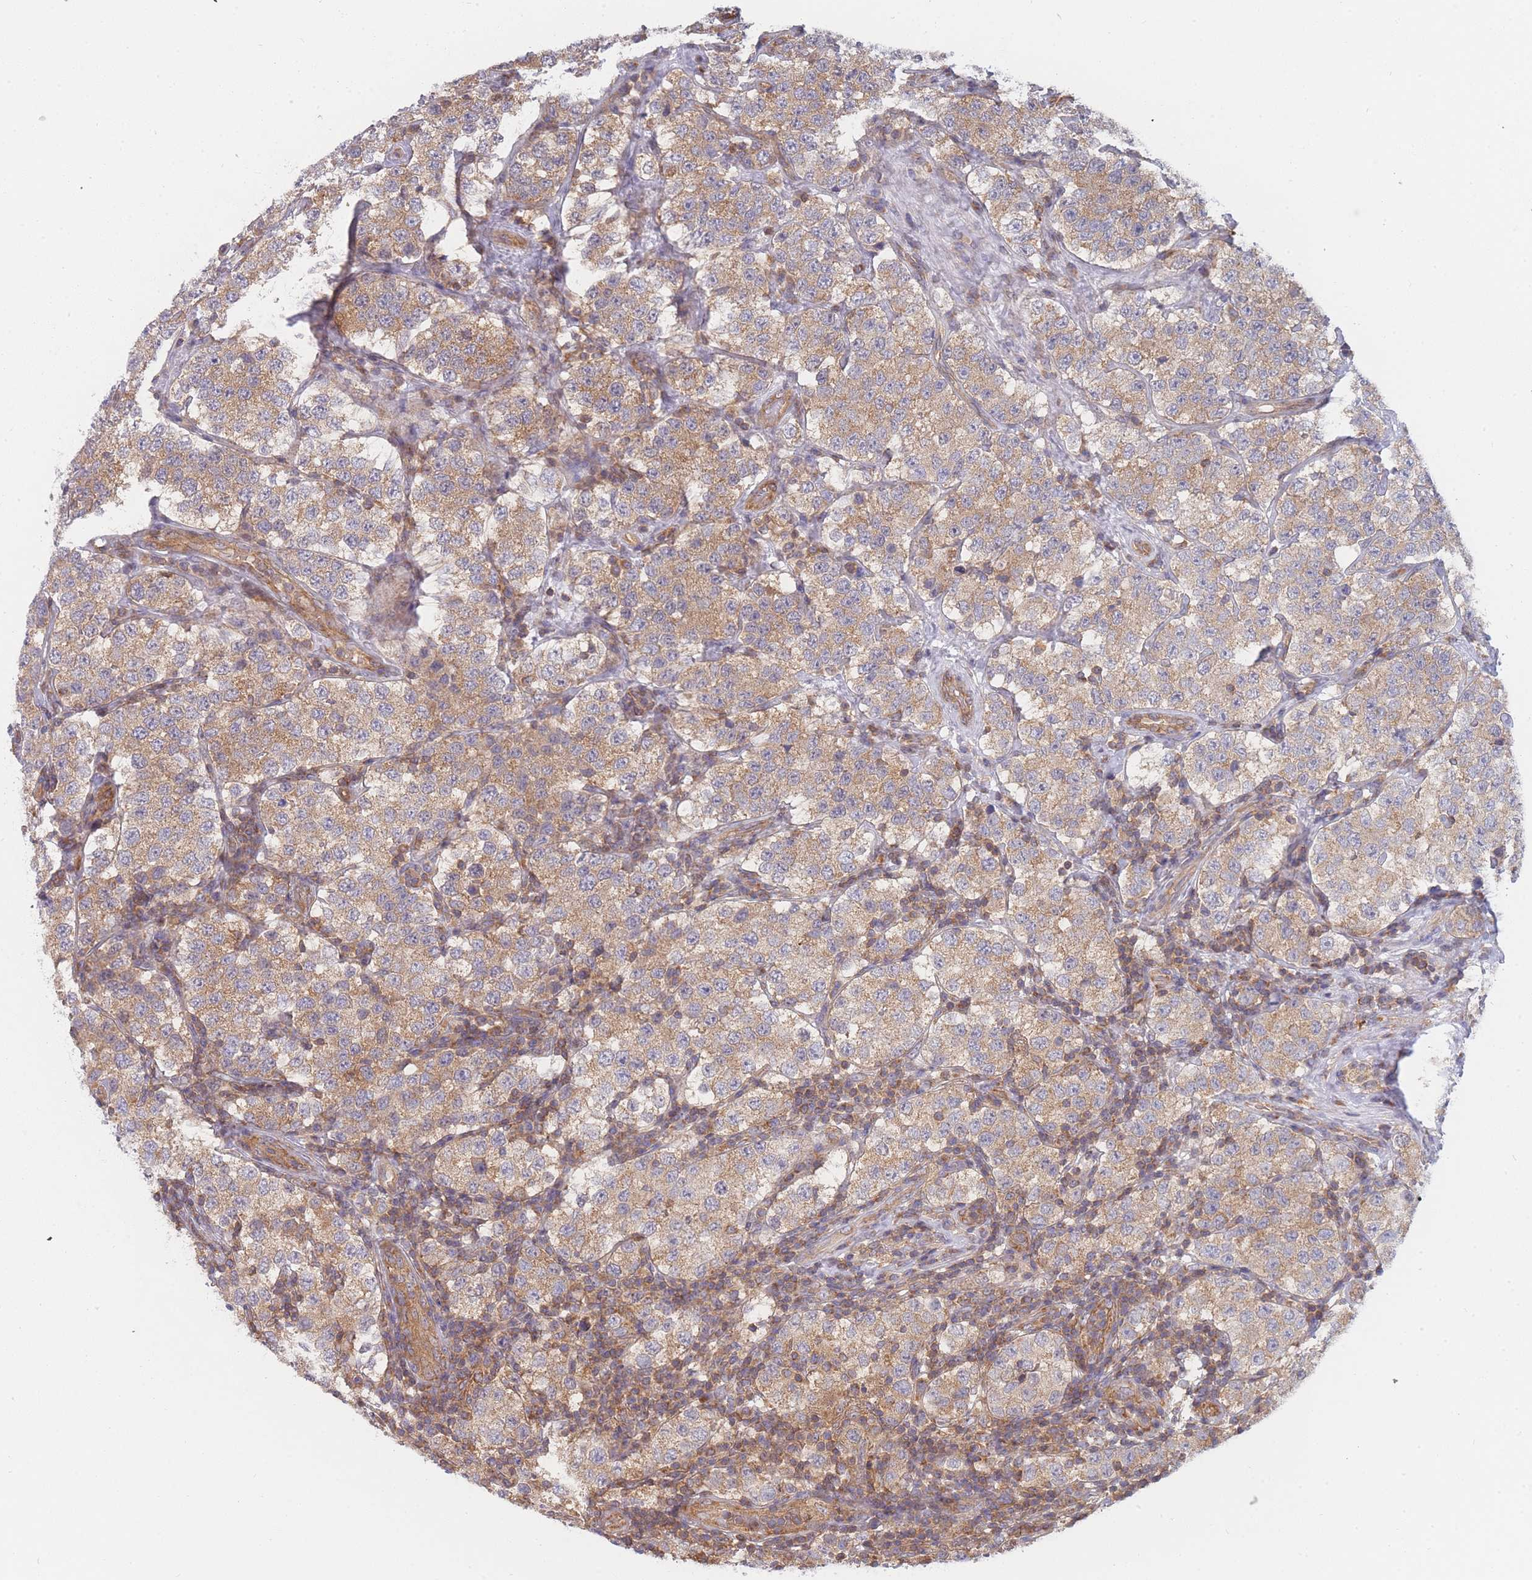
{"staining": {"intensity": "moderate", "quantity": ">75%", "location": "cytoplasmic/membranous"}, "tissue": "testis cancer", "cell_type": "Tumor cells", "image_type": "cancer", "snomed": [{"axis": "morphology", "description": "Seminoma, NOS"}, {"axis": "topography", "description": "Testis"}], "caption": "Protein analysis of testis cancer (seminoma) tissue shows moderate cytoplasmic/membranous staining in about >75% of tumor cells. The staining is performed using DAB (3,3'-diaminobenzidine) brown chromogen to label protein expression. The nuclei are counter-stained blue using hematoxylin.", "gene": "MRPS18B", "patient": {"sex": "male", "age": 34}}